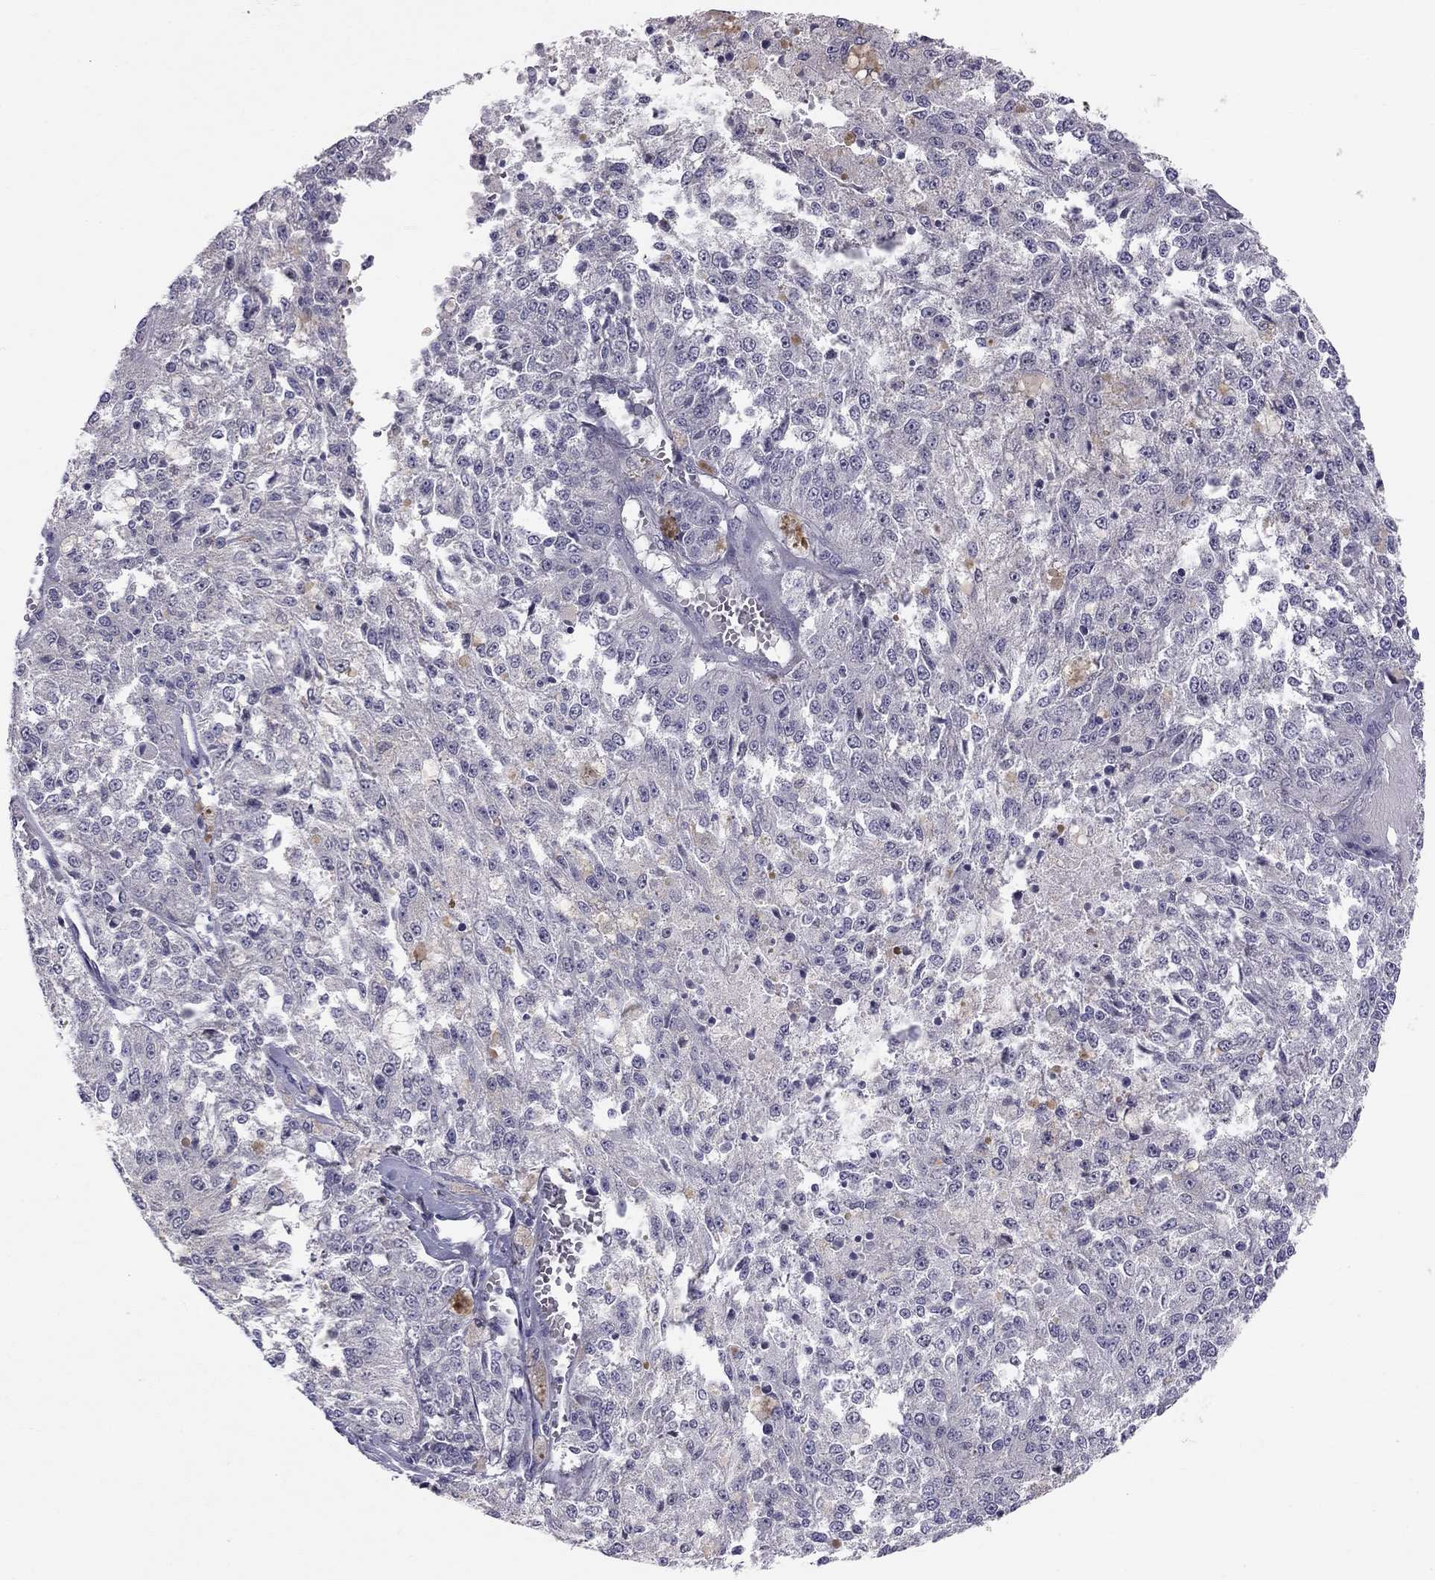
{"staining": {"intensity": "negative", "quantity": "none", "location": "none"}, "tissue": "melanoma", "cell_type": "Tumor cells", "image_type": "cancer", "snomed": [{"axis": "morphology", "description": "Malignant melanoma, Metastatic site"}, {"axis": "topography", "description": "Lymph node"}], "caption": "A high-resolution image shows immunohistochemistry (IHC) staining of malignant melanoma (metastatic site), which shows no significant staining in tumor cells.", "gene": "HSF2BP", "patient": {"sex": "female", "age": 64}}